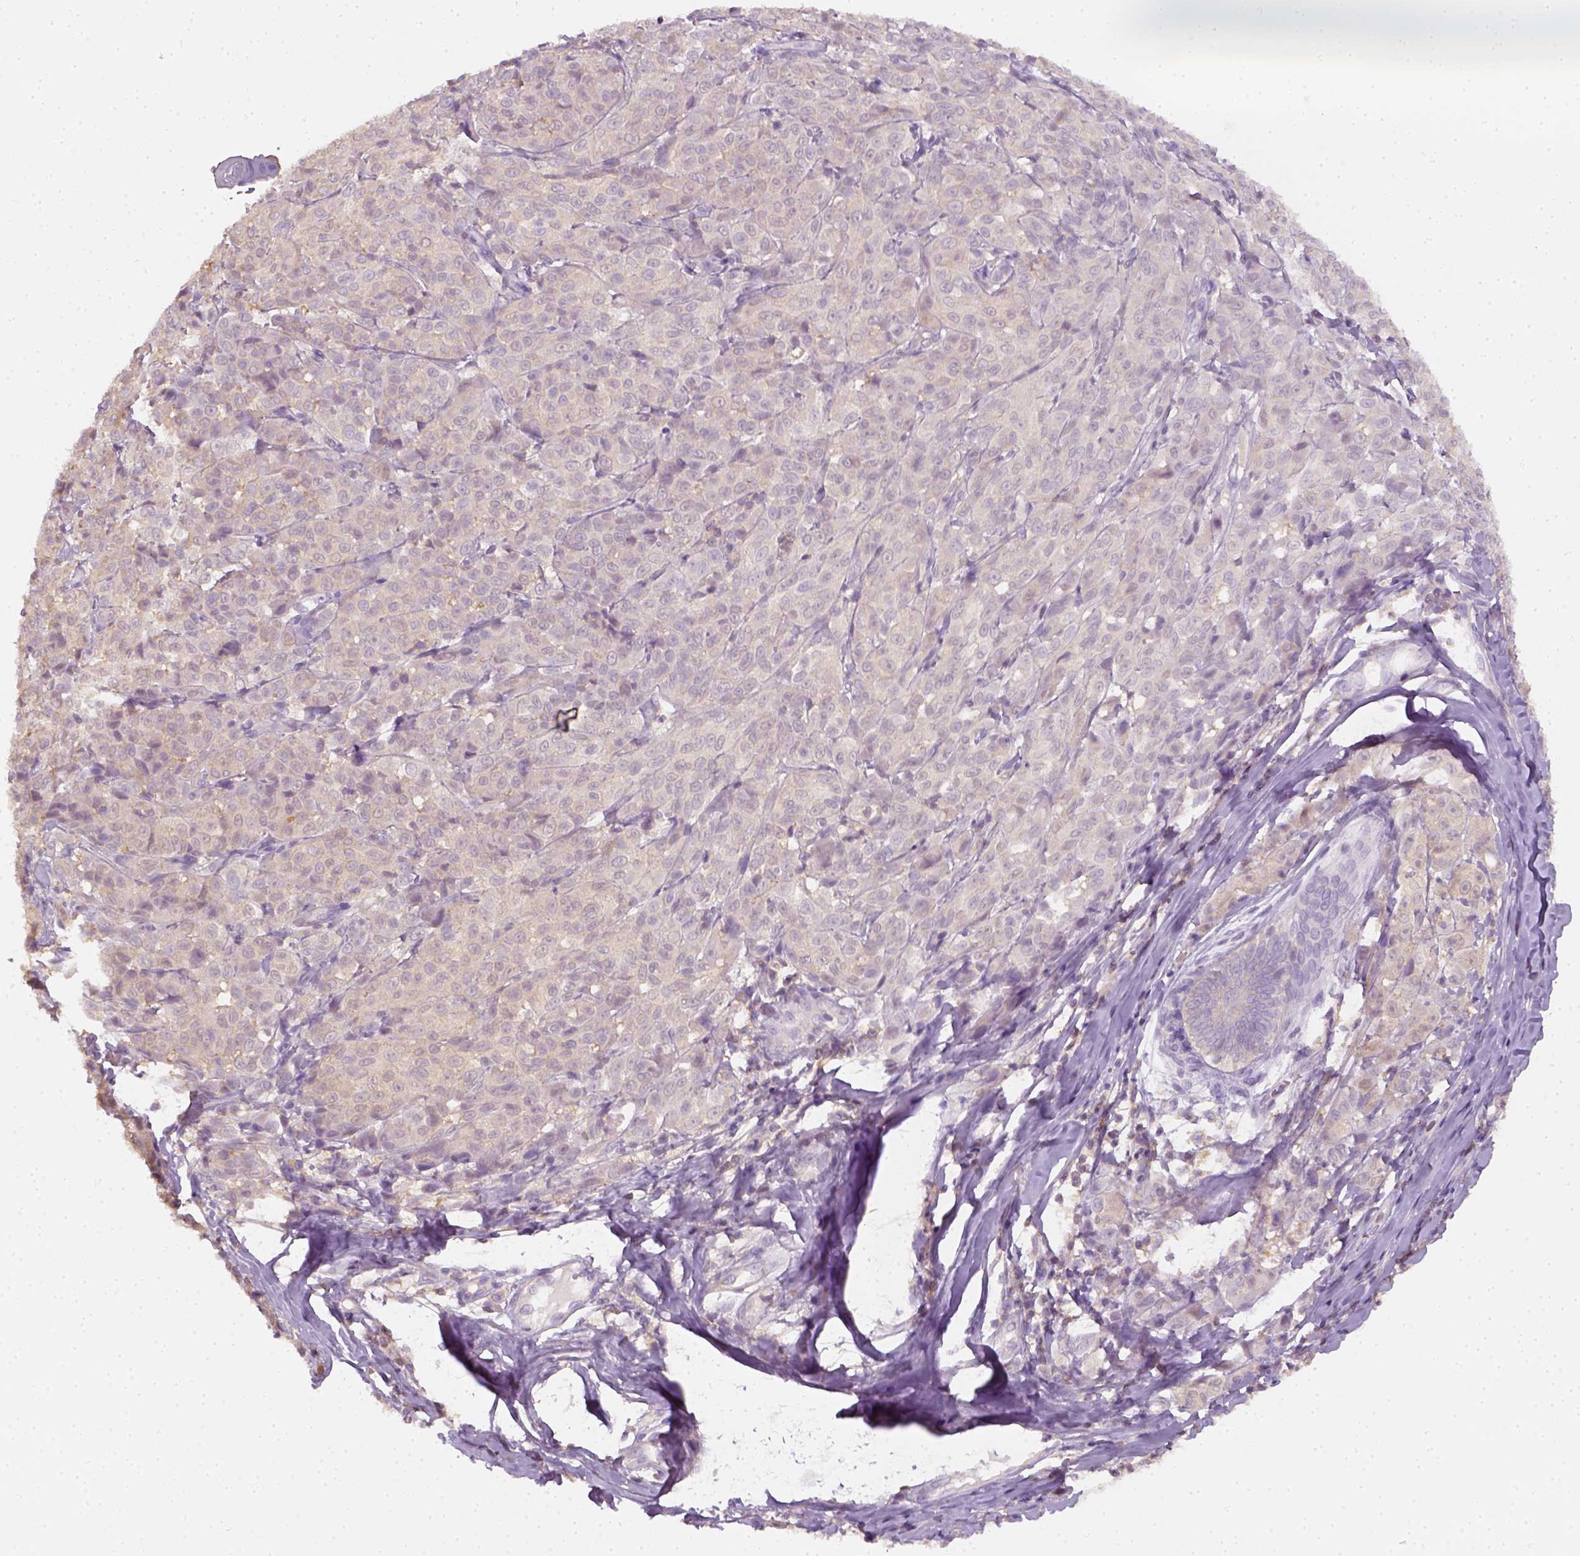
{"staining": {"intensity": "negative", "quantity": "none", "location": "none"}, "tissue": "melanoma", "cell_type": "Tumor cells", "image_type": "cancer", "snomed": [{"axis": "morphology", "description": "Malignant melanoma, NOS"}, {"axis": "topography", "description": "Skin"}], "caption": "Human malignant melanoma stained for a protein using immunohistochemistry exhibits no positivity in tumor cells.", "gene": "EPHB1", "patient": {"sex": "male", "age": 89}}